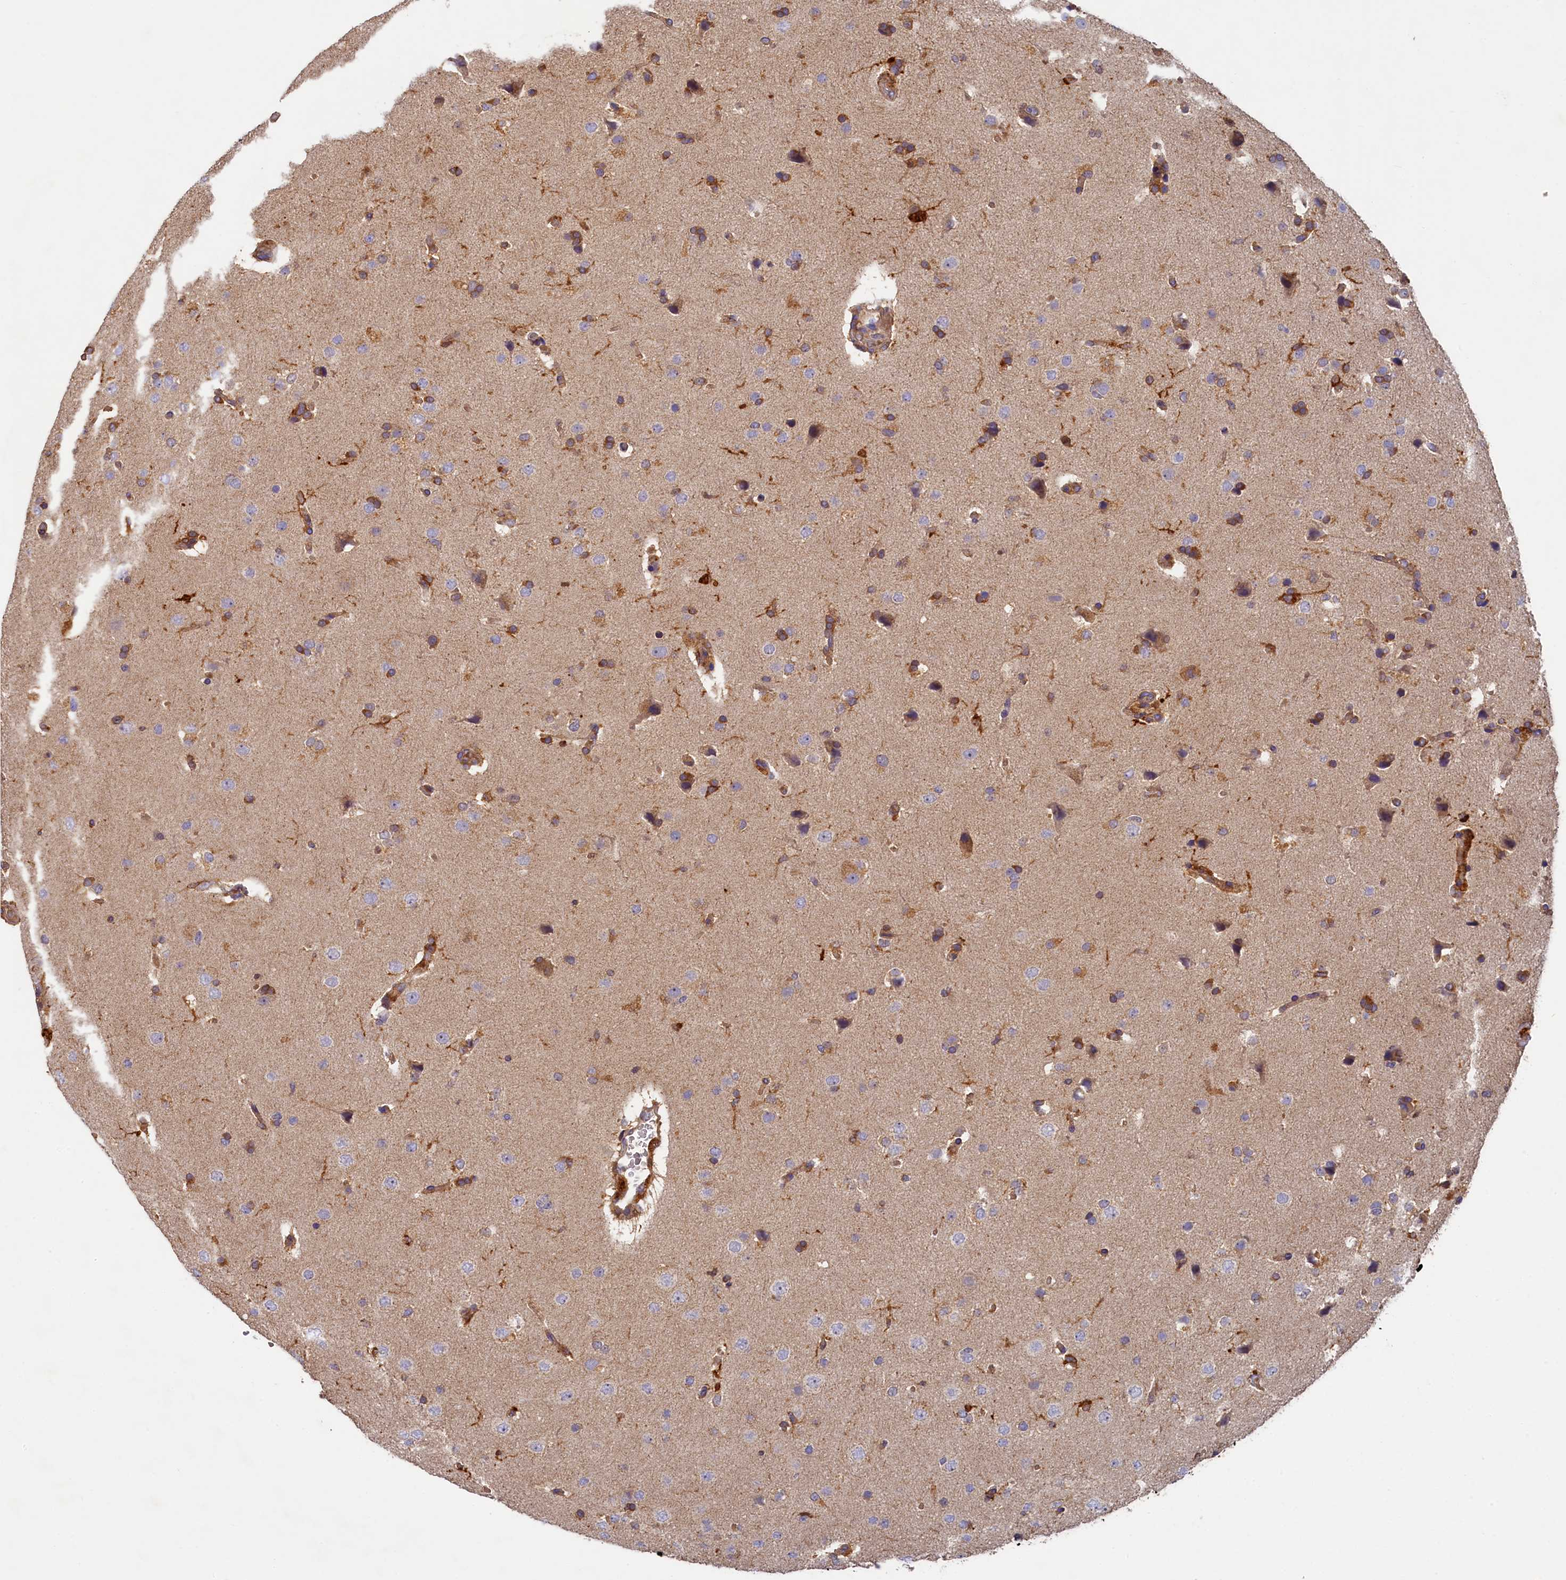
{"staining": {"intensity": "moderate", "quantity": "<25%", "location": "cytoplasmic/membranous"}, "tissue": "glioma", "cell_type": "Tumor cells", "image_type": "cancer", "snomed": [{"axis": "morphology", "description": "Glioma, malignant, High grade"}, {"axis": "topography", "description": "Brain"}], "caption": "Glioma stained with immunohistochemistry (IHC) demonstrates moderate cytoplasmic/membranous staining in about <25% of tumor cells.", "gene": "SEC31B", "patient": {"sex": "male", "age": 72}}